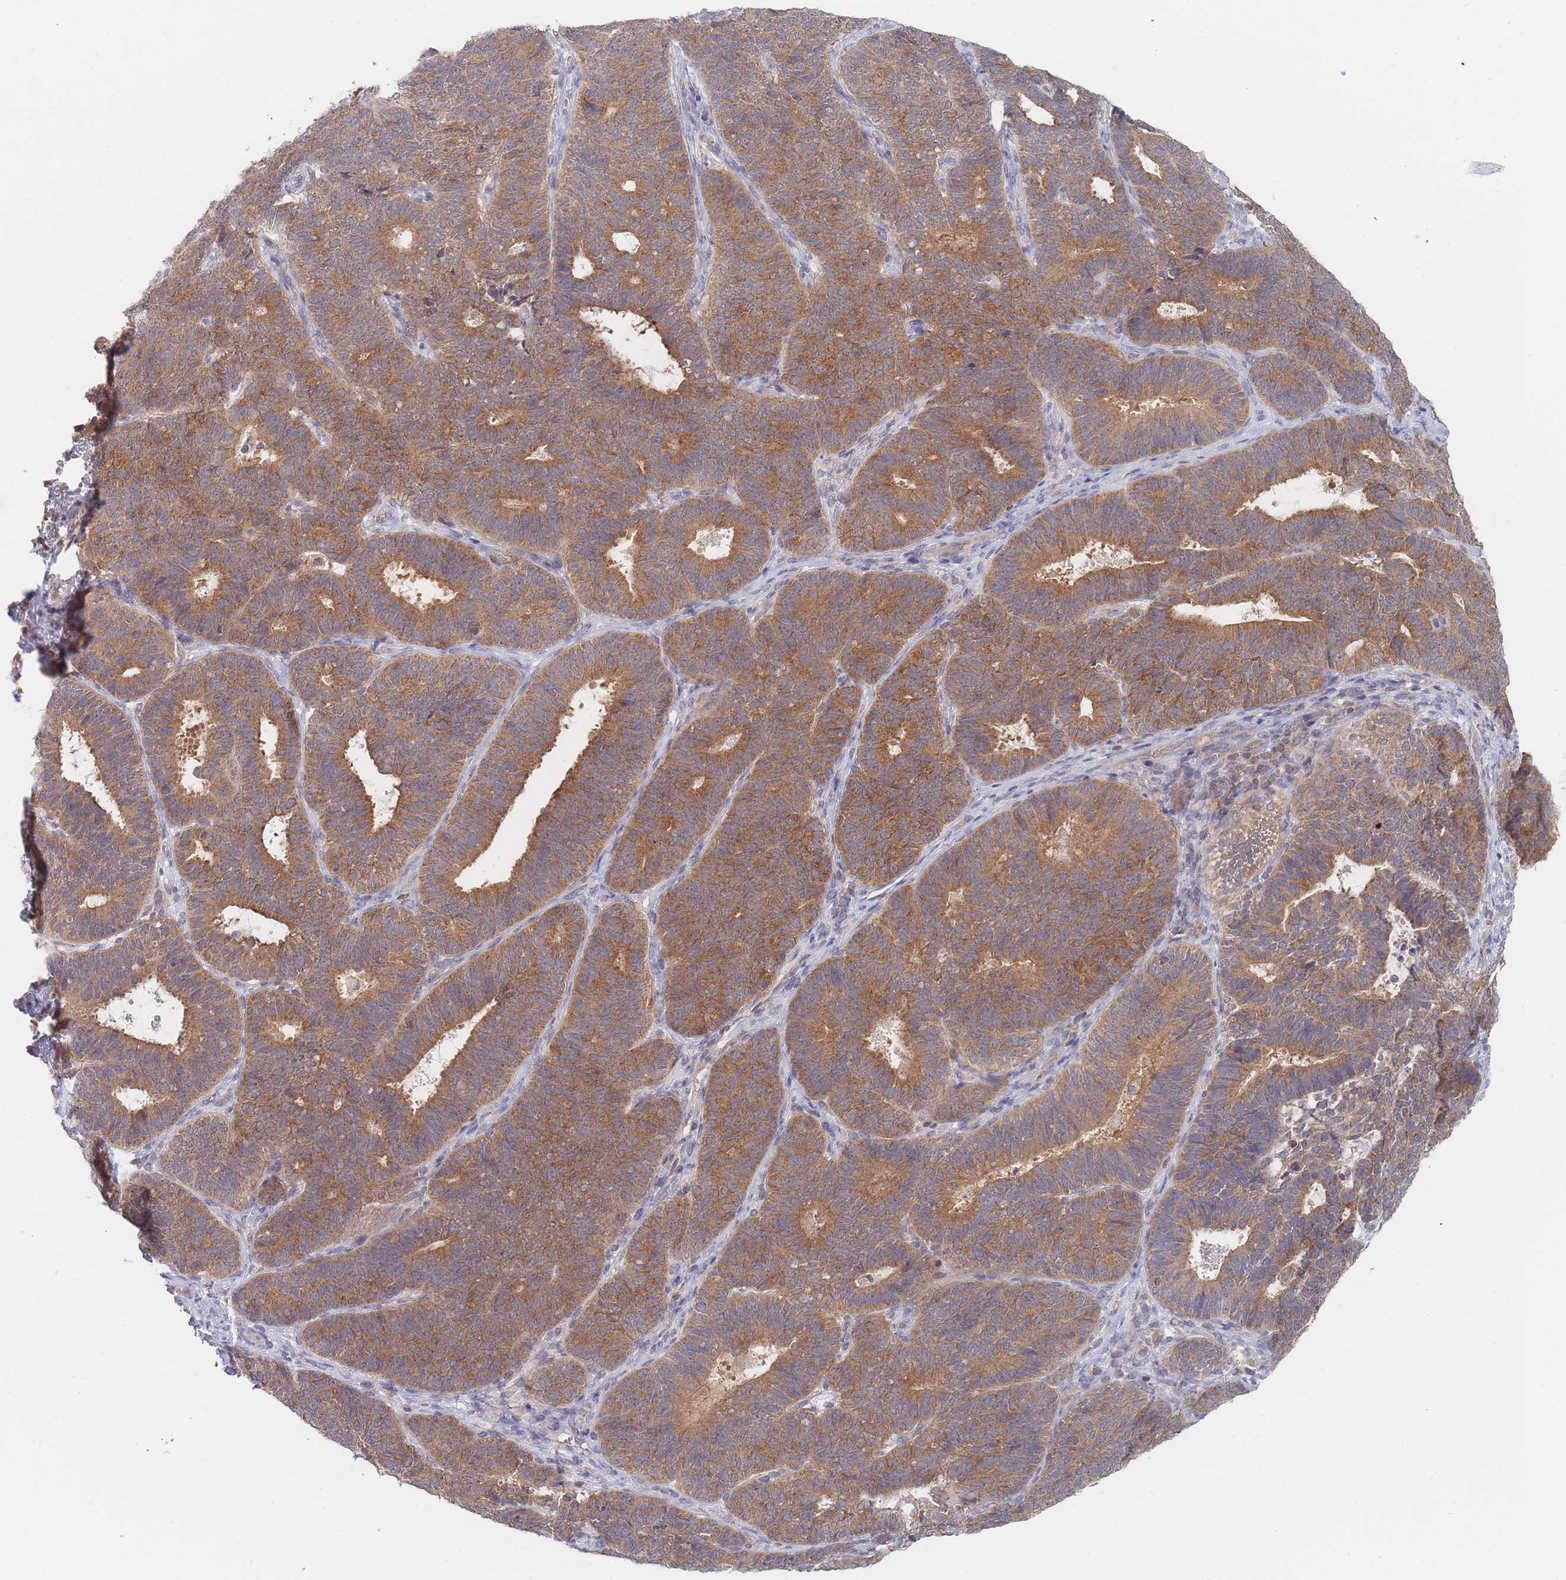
{"staining": {"intensity": "moderate", "quantity": ">75%", "location": "cytoplasmic/membranous"}, "tissue": "endometrial cancer", "cell_type": "Tumor cells", "image_type": "cancer", "snomed": [{"axis": "morphology", "description": "Adenocarcinoma, NOS"}, {"axis": "topography", "description": "Endometrium"}], "caption": "Endometrial cancer (adenocarcinoma) tissue exhibits moderate cytoplasmic/membranous expression in about >75% of tumor cells, visualized by immunohistochemistry. The staining is performed using DAB brown chromogen to label protein expression. The nuclei are counter-stained blue using hematoxylin.", "gene": "PPP6C", "patient": {"sex": "female", "age": 70}}